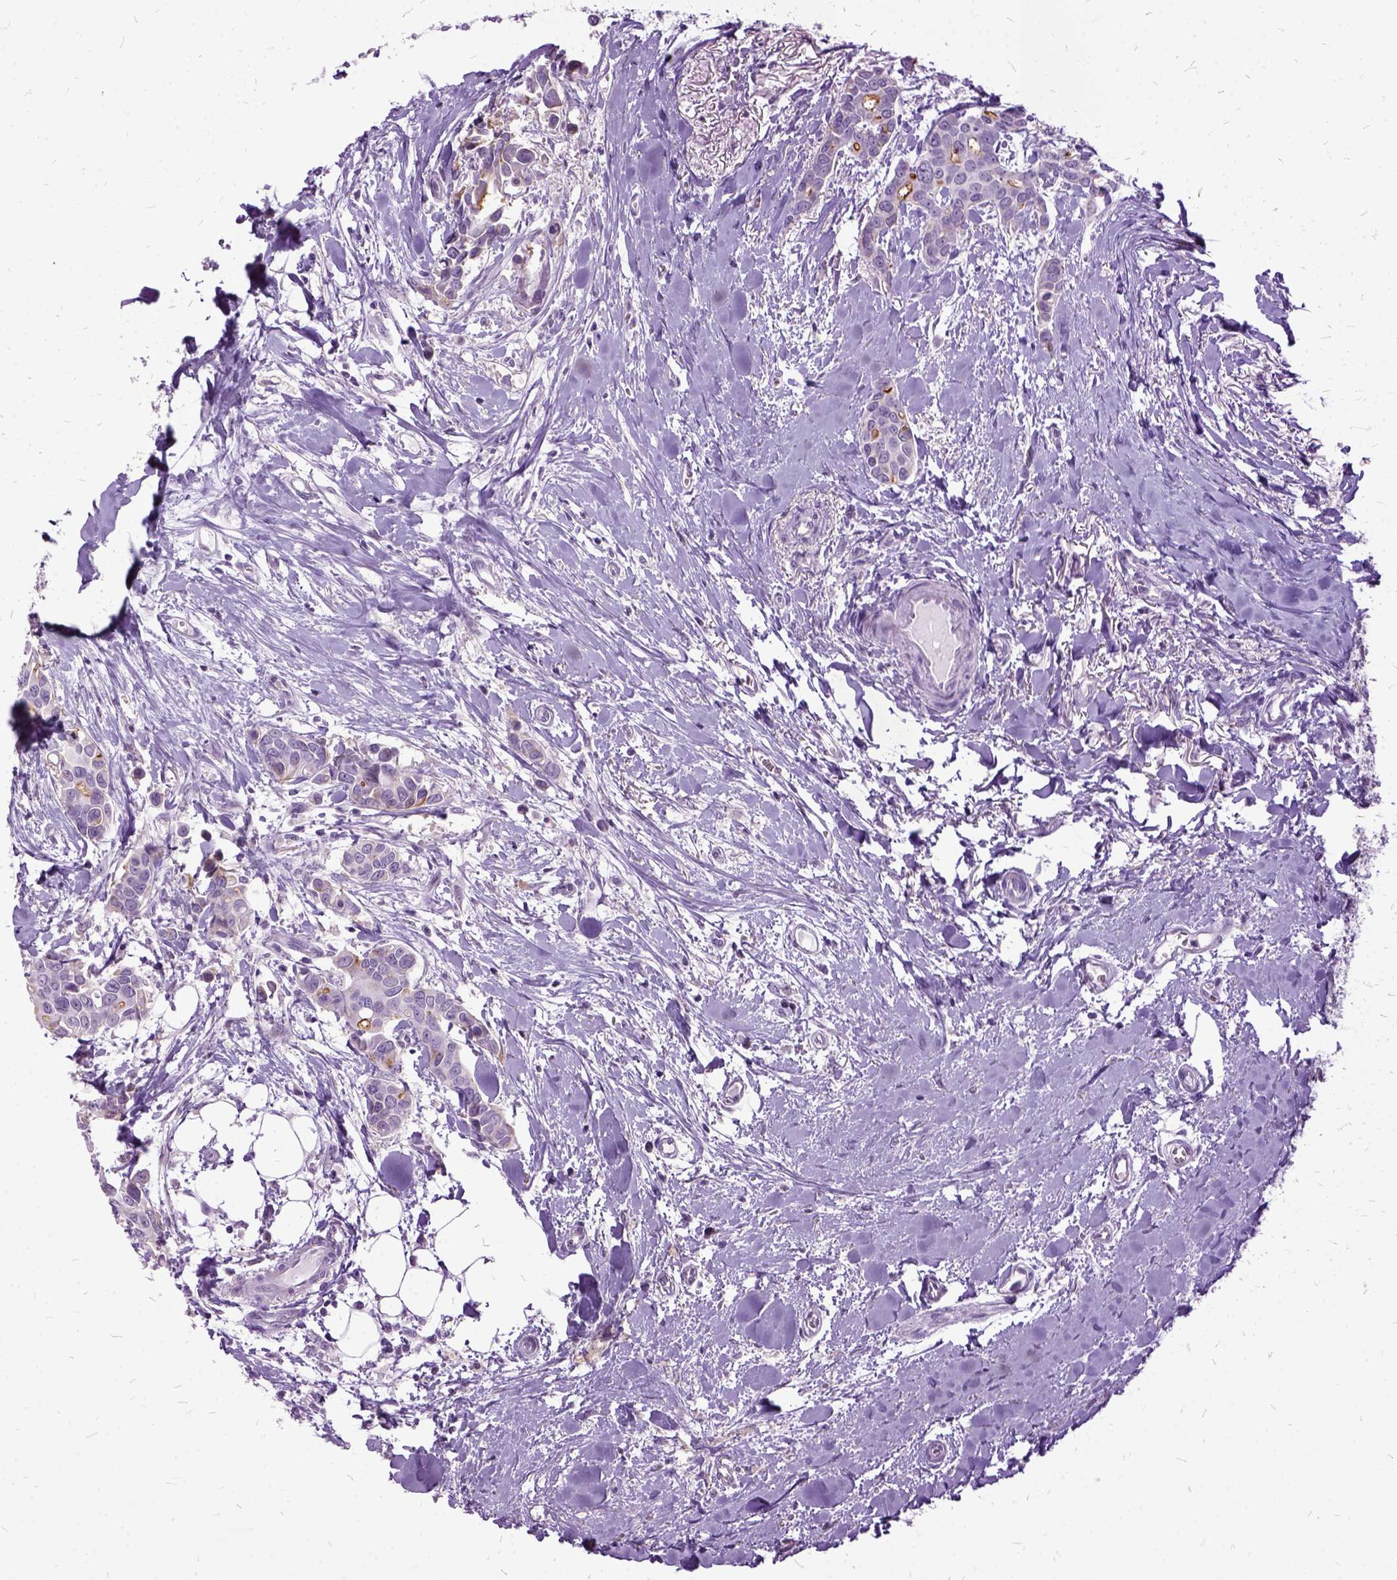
{"staining": {"intensity": "negative", "quantity": "none", "location": "none"}, "tissue": "breast cancer", "cell_type": "Tumor cells", "image_type": "cancer", "snomed": [{"axis": "morphology", "description": "Duct carcinoma"}, {"axis": "topography", "description": "Breast"}], "caption": "Tumor cells show no significant protein expression in breast cancer.", "gene": "MME", "patient": {"sex": "female", "age": 54}}